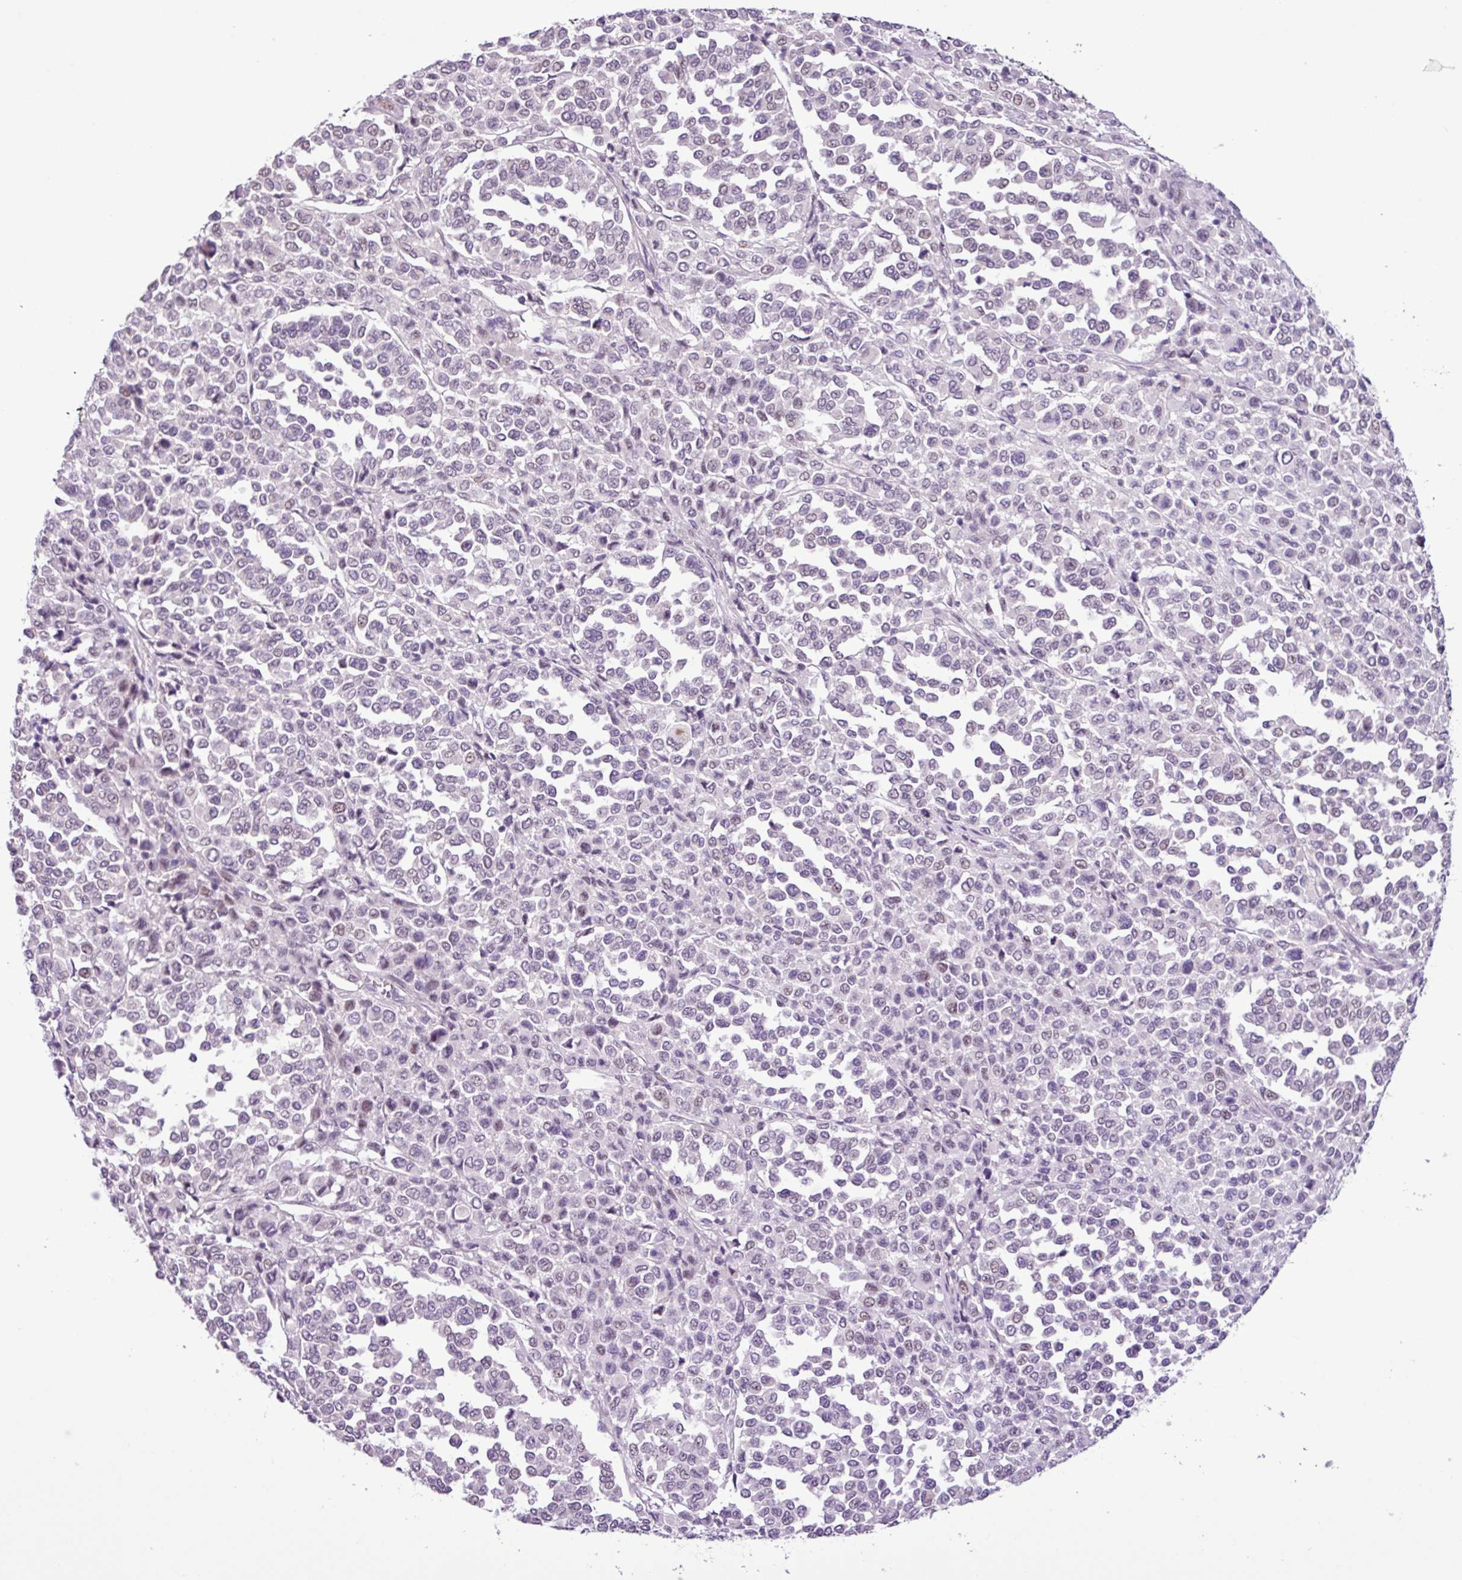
{"staining": {"intensity": "weak", "quantity": "<25%", "location": "nuclear"}, "tissue": "melanoma", "cell_type": "Tumor cells", "image_type": "cancer", "snomed": [{"axis": "morphology", "description": "Malignant melanoma, Metastatic site"}, {"axis": "topography", "description": "Pancreas"}], "caption": "Tumor cells show no significant protein staining in melanoma. (IHC, brightfield microscopy, high magnification).", "gene": "YLPM1", "patient": {"sex": "female", "age": 30}}